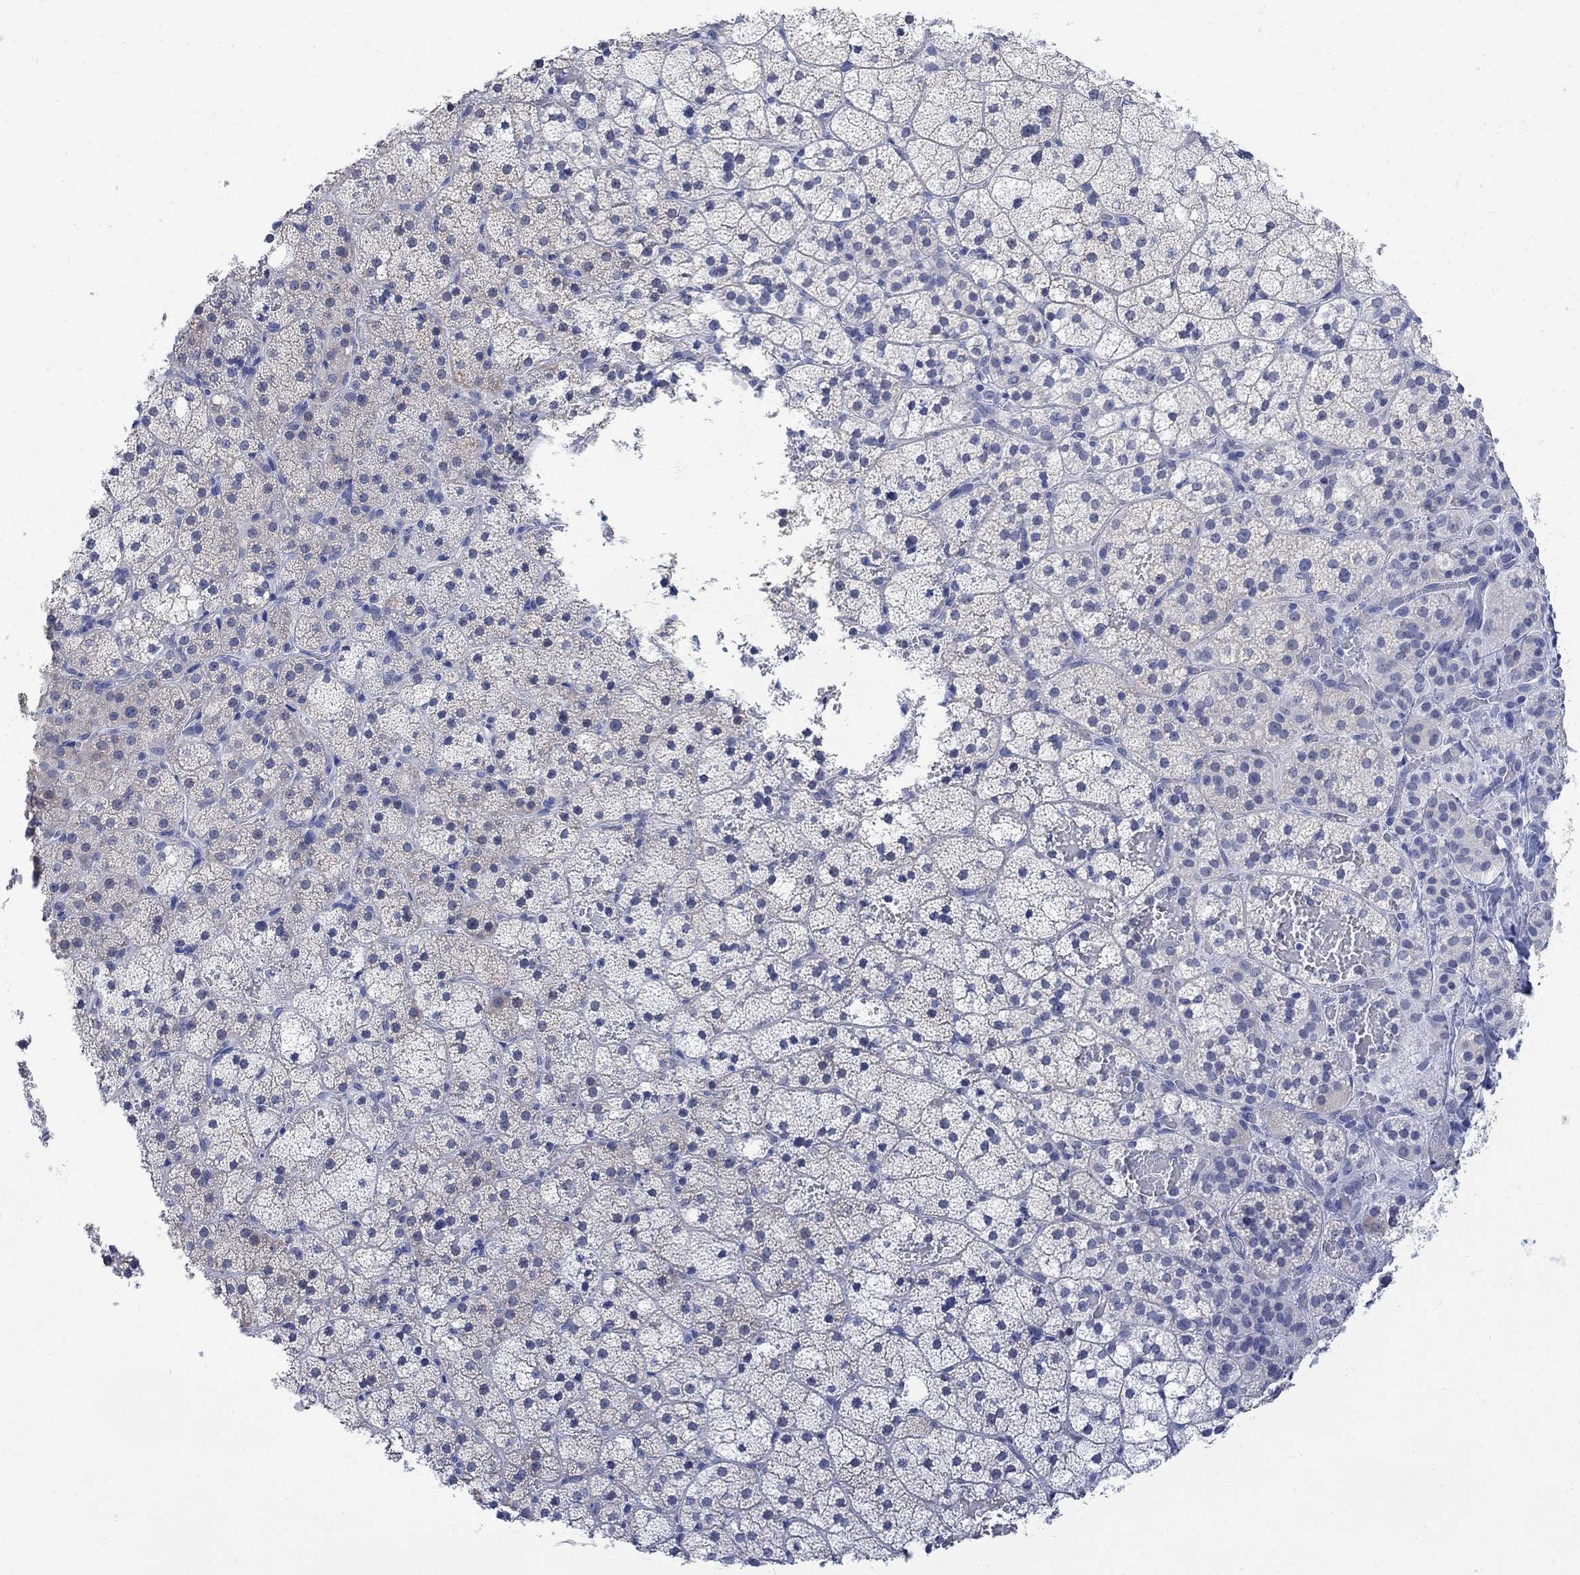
{"staining": {"intensity": "negative", "quantity": "none", "location": "none"}, "tissue": "adrenal gland", "cell_type": "Glandular cells", "image_type": "normal", "snomed": [{"axis": "morphology", "description": "Normal tissue, NOS"}, {"axis": "topography", "description": "Adrenal gland"}], "caption": "A photomicrograph of human adrenal gland is negative for staining in glandular cells. The staining was performed using DAB to visualize the protein expression in brown, while the nuclei were stained in blue with hematoxylin (Magnification: 20x).", "gene": "FBP2", "patient": {"sex": "male", "age": 53}}